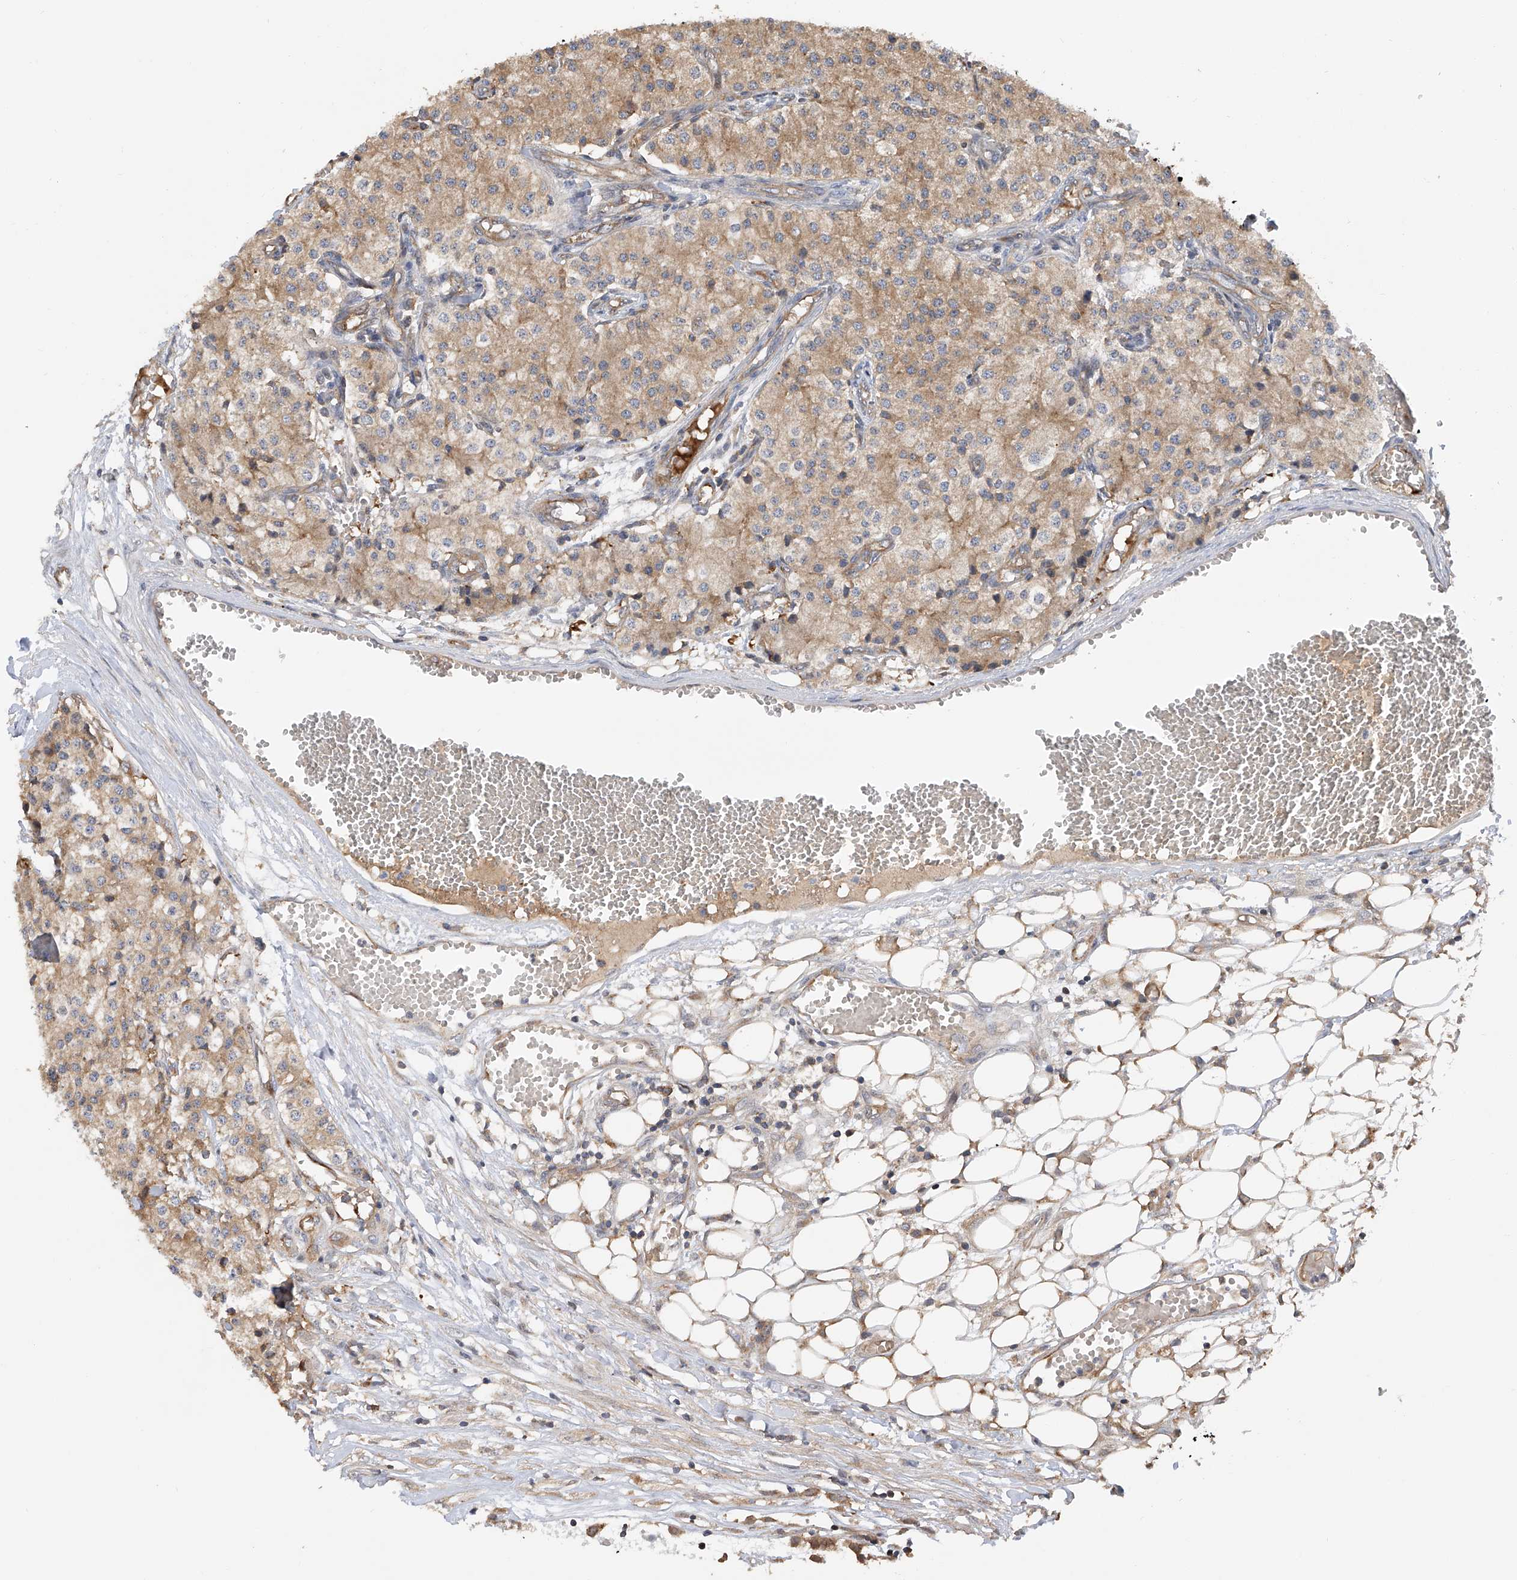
{"staining": {"intensity": "moderate", "quantity": ">75%", "location": "cytoplasmic/membranous"}, "tissue": "carcinoid", "cell_type": "Tumor cells", "image_type": "cancer", "snomed": [{"axis": "morphology", "description": "Carcinoid, malignant, NOS"}, {"axis": "topography", "description": "Colon"}], "caption": "Tumor cells exhibit medium levels of moderate cytoplasmic/membranous expression in approximately >75% of cells in human malignant carcinoid.", "gene": "NUDT17", "patient": {"sex": "female", "age": 52}}